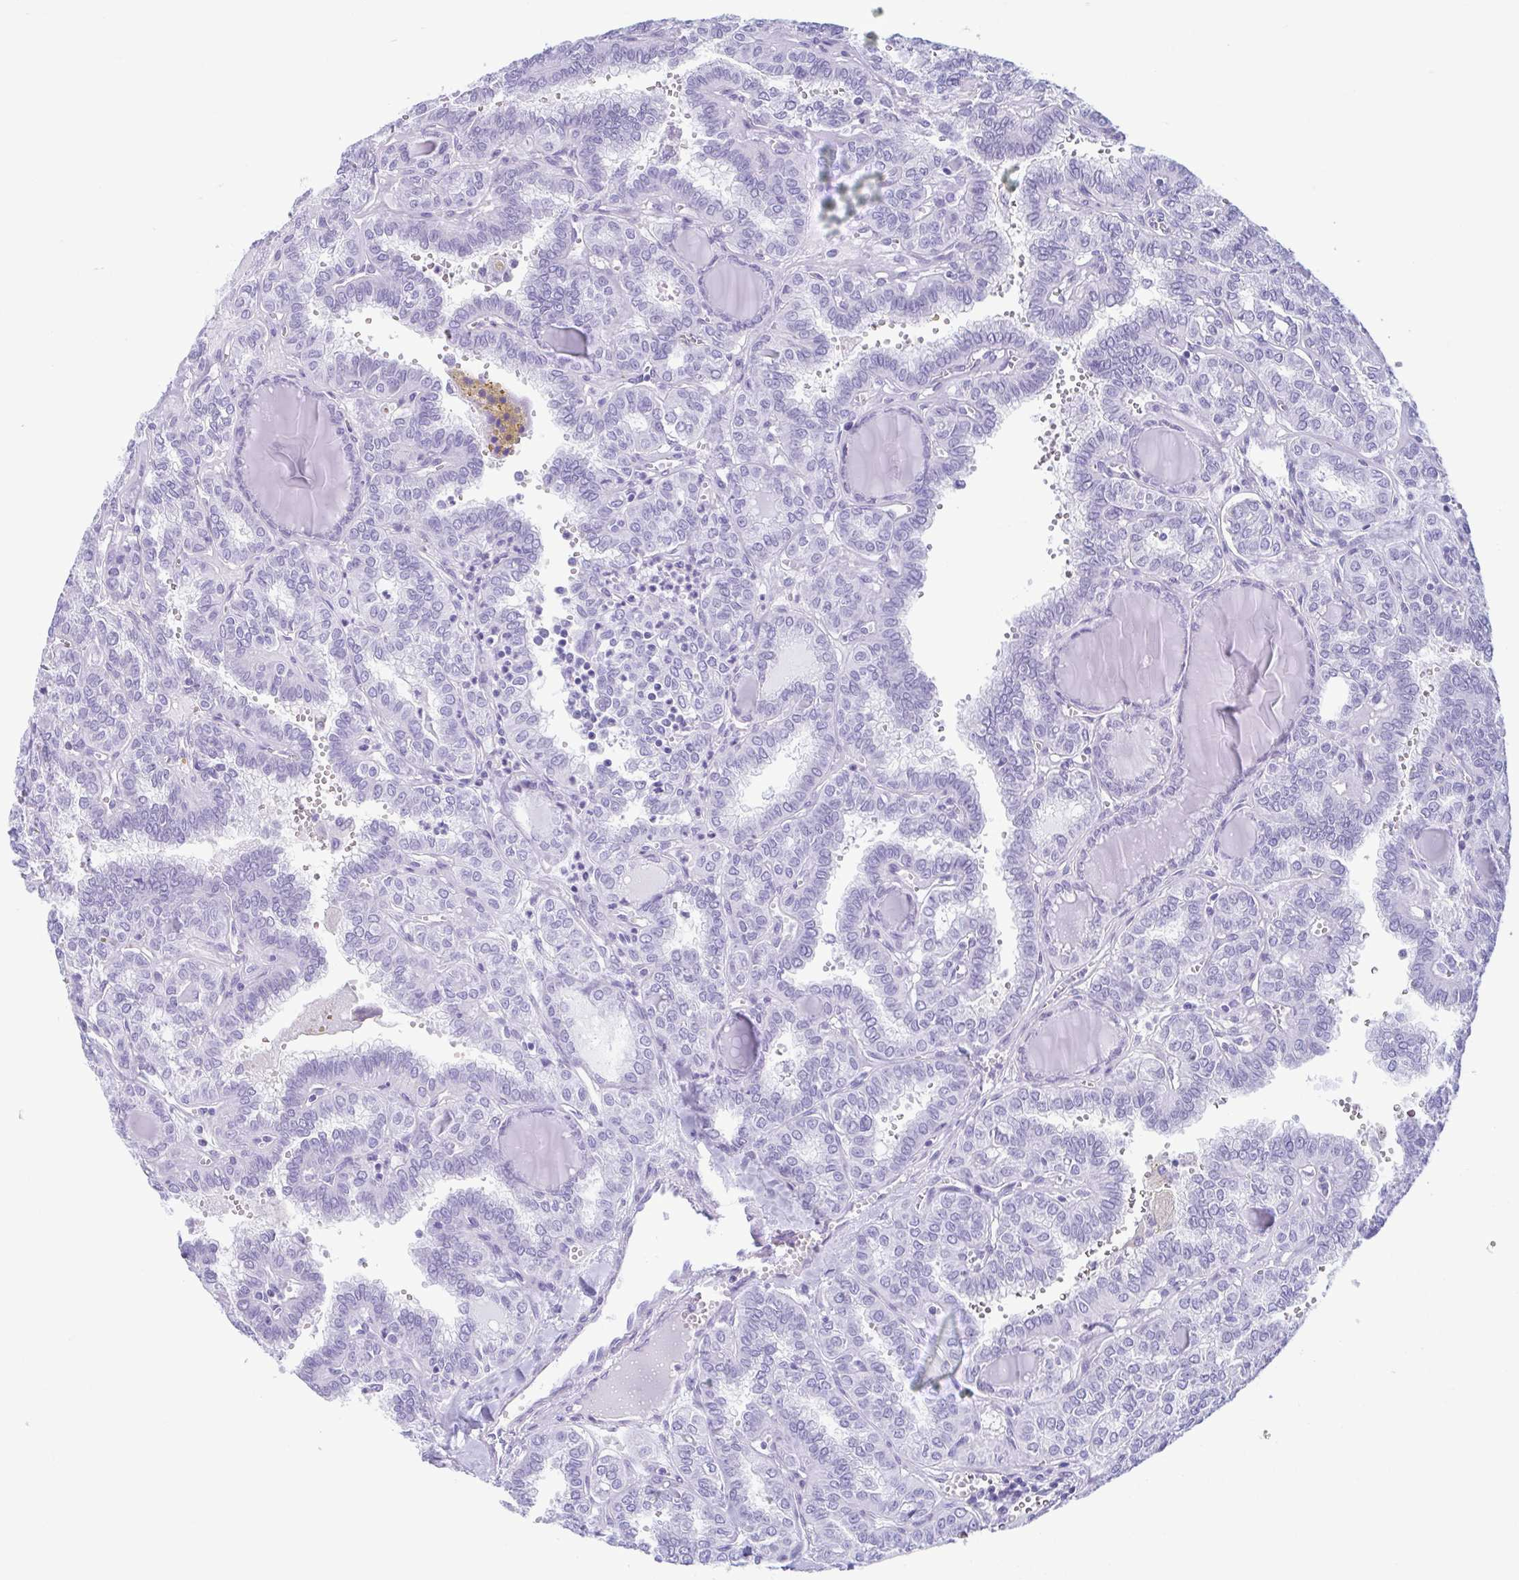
{"staining": {"intensity": "negative", "quantity": "none", "location": "none"}, "tissue": "thyroid cancer", "cell_type": "Tumor cells", "image_type": "cancer", "snomed": [{"axis": "morphology", "description": "Papillary adenocarcinoma, NOS"}, {"axis": "topography", "description": "Thyroid gland"}], "caption": "IHC image of neoplastic tissue: human thyroid cancer (papillary adenocarcinoma) stained with DAB shows no significant protein positivity in tumor cells. (Immunohistochemistry (ihc), brightfield microscopy, high magnification).", "gene": "TCEAL3", "patient": {"sex": "female", "age": 41}}